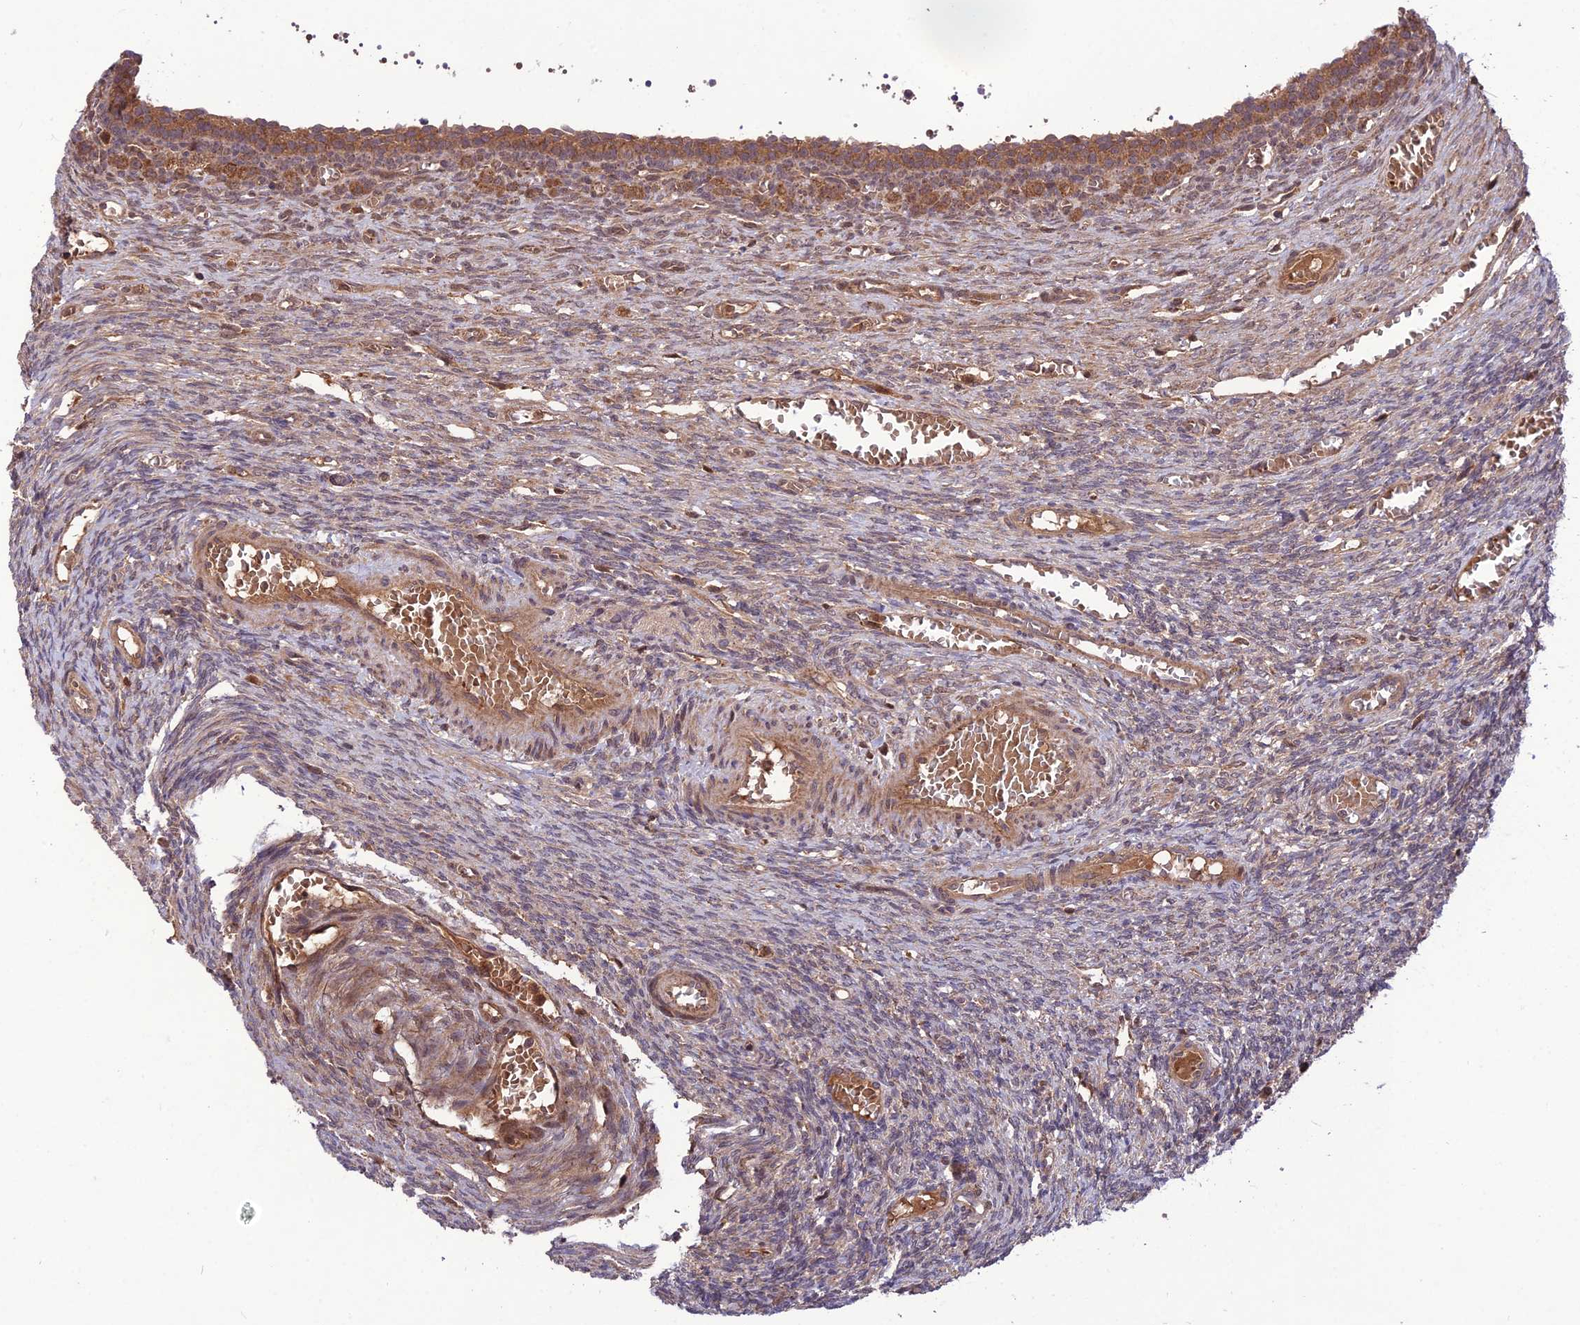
{"staining": {"intensity": "moderate", "quantity": ">75%", "location": "cytoplasmic/membranous"}, "tissue": "ovary", "cell_type": "Follicle cells", "image_type": "normal", "snomed": [{"axis": "morphology", "description": "Normal tissue, NOS"}, {"axis": "topography", "description": "Ovary"}], "caption": "The immunohistochemical stain shows moderate cytoplasmic/membranous positivity in follicle cells of unremarkable ovary.", "gene": "NDUFC1", "patient": {"sex": "female", "age": 27}}